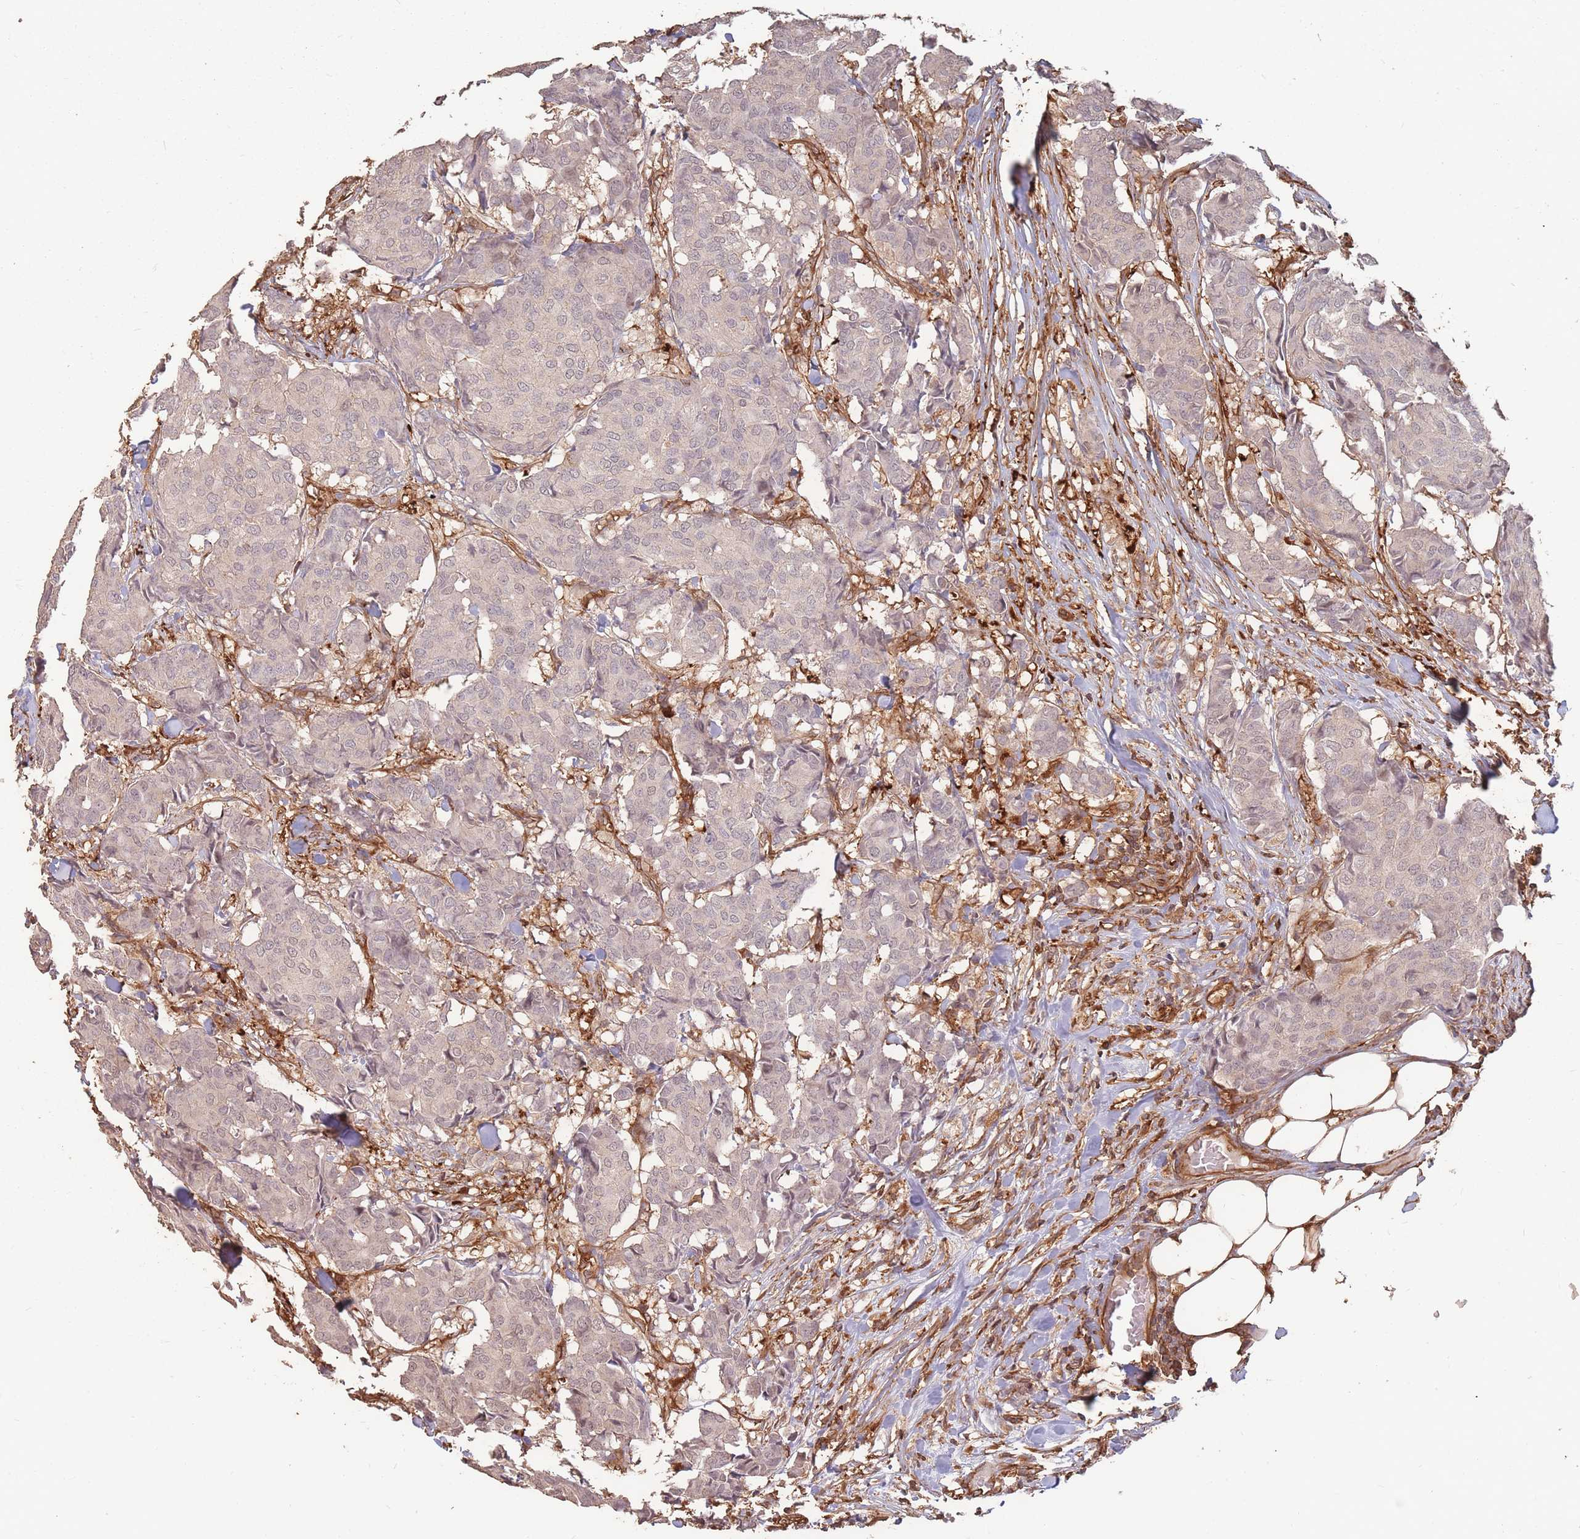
{"staining": {"intensity": "negative", "quantity": "none", "location": "none"}, "tissue": "breast cancer", "cell_type": "Tumor cells", "image_type": "cancer", "snomed": [{"axis": "morphology", "description": "Duct carcinoma"}, {"axis": "topography", "description": "Breast"}], "caption": "Tumor cells show no significant protein expression in breast cancer (infiltrating ductal carcinoma).", "gene": "PLS3", "patient": {"sex": "female", "age": 75}}